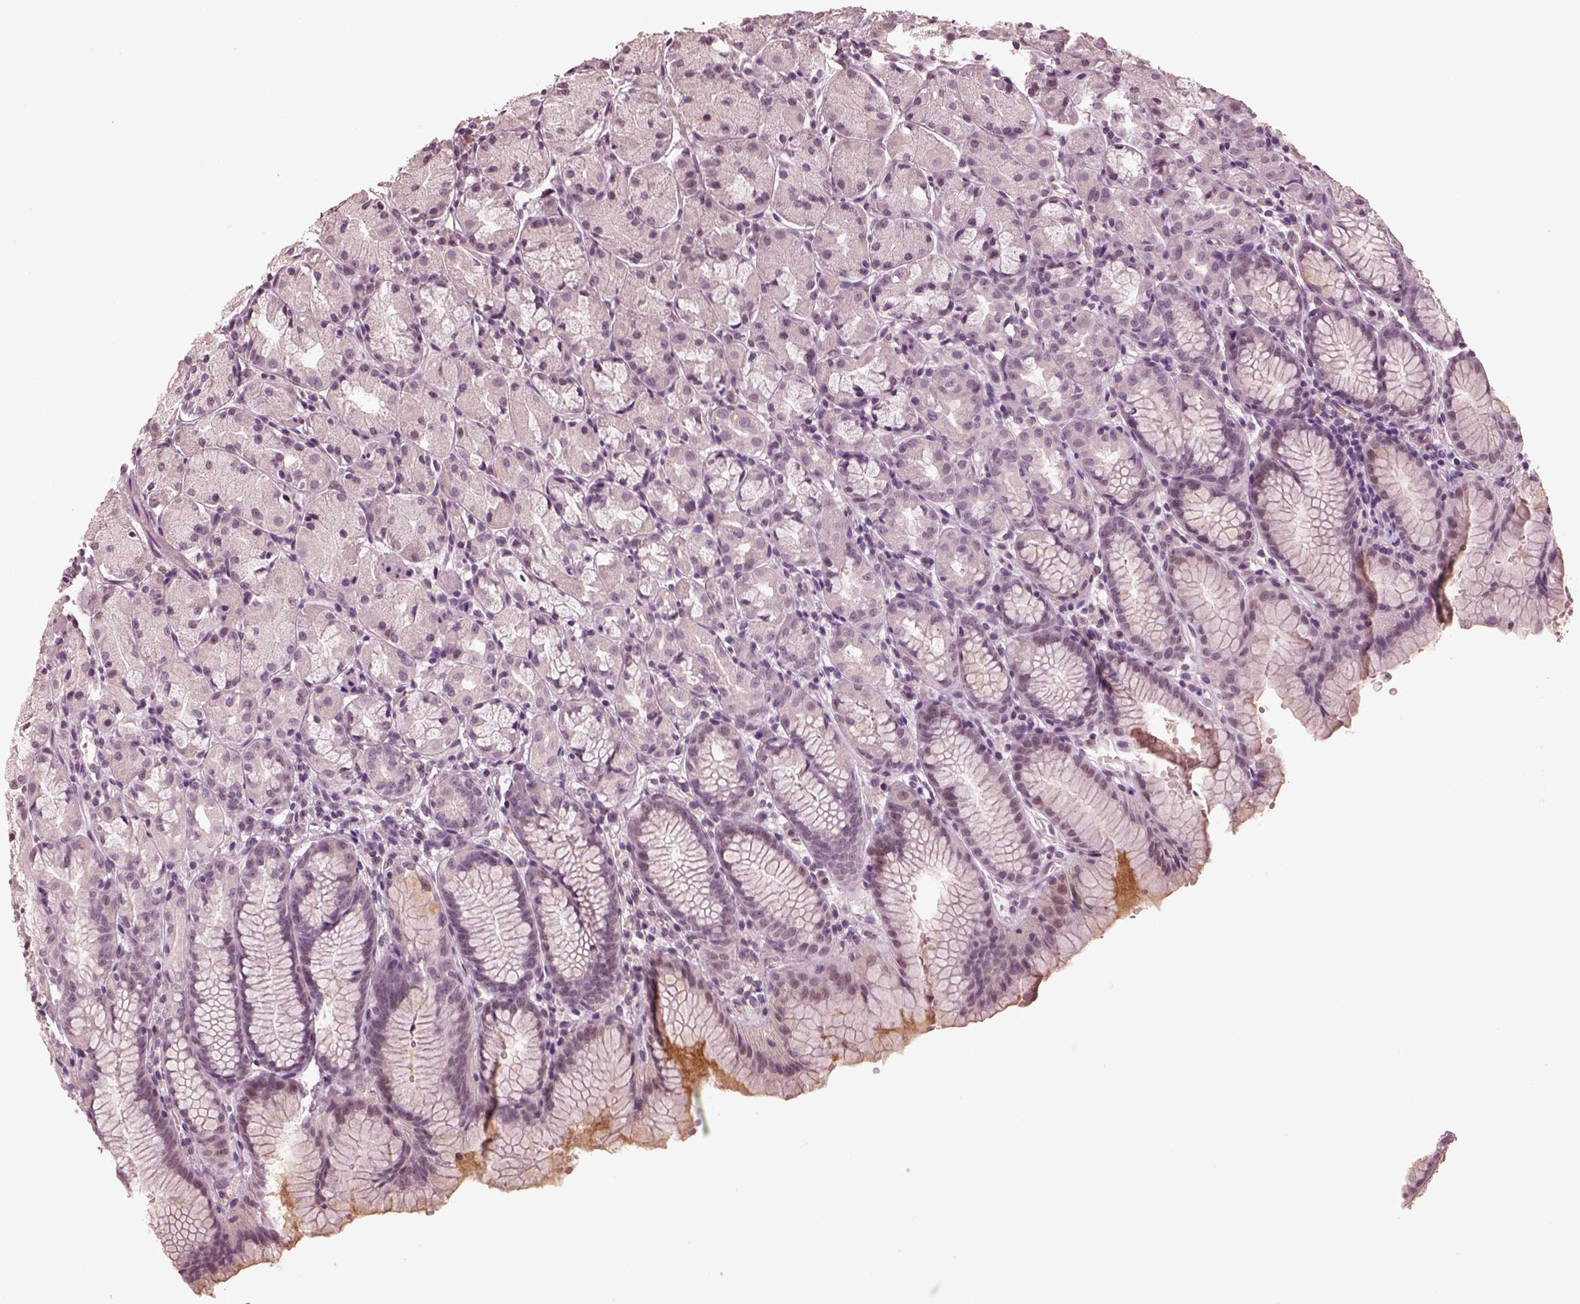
{"staining": {"intensity": "weak", "quantity": "25%-75%", "location": "cytoplasmic/membranous"}, "tissue": "stomach", "cell_type": "Glandular cells", "image_type": "normal", "snomed": [{"axis": "morphology", "description": "Normal tissue, NOS"}, {"axis": "topography", "description": "Stomach, upper"}], "caption": "This is a photomicrograph of IHC staining of unremarkable stomach, which shows weak staining in the cytoplasmic/membranous of glandular cells.", "gene": "KCNA2", "patient": {"sex": "male", "age": 47}}